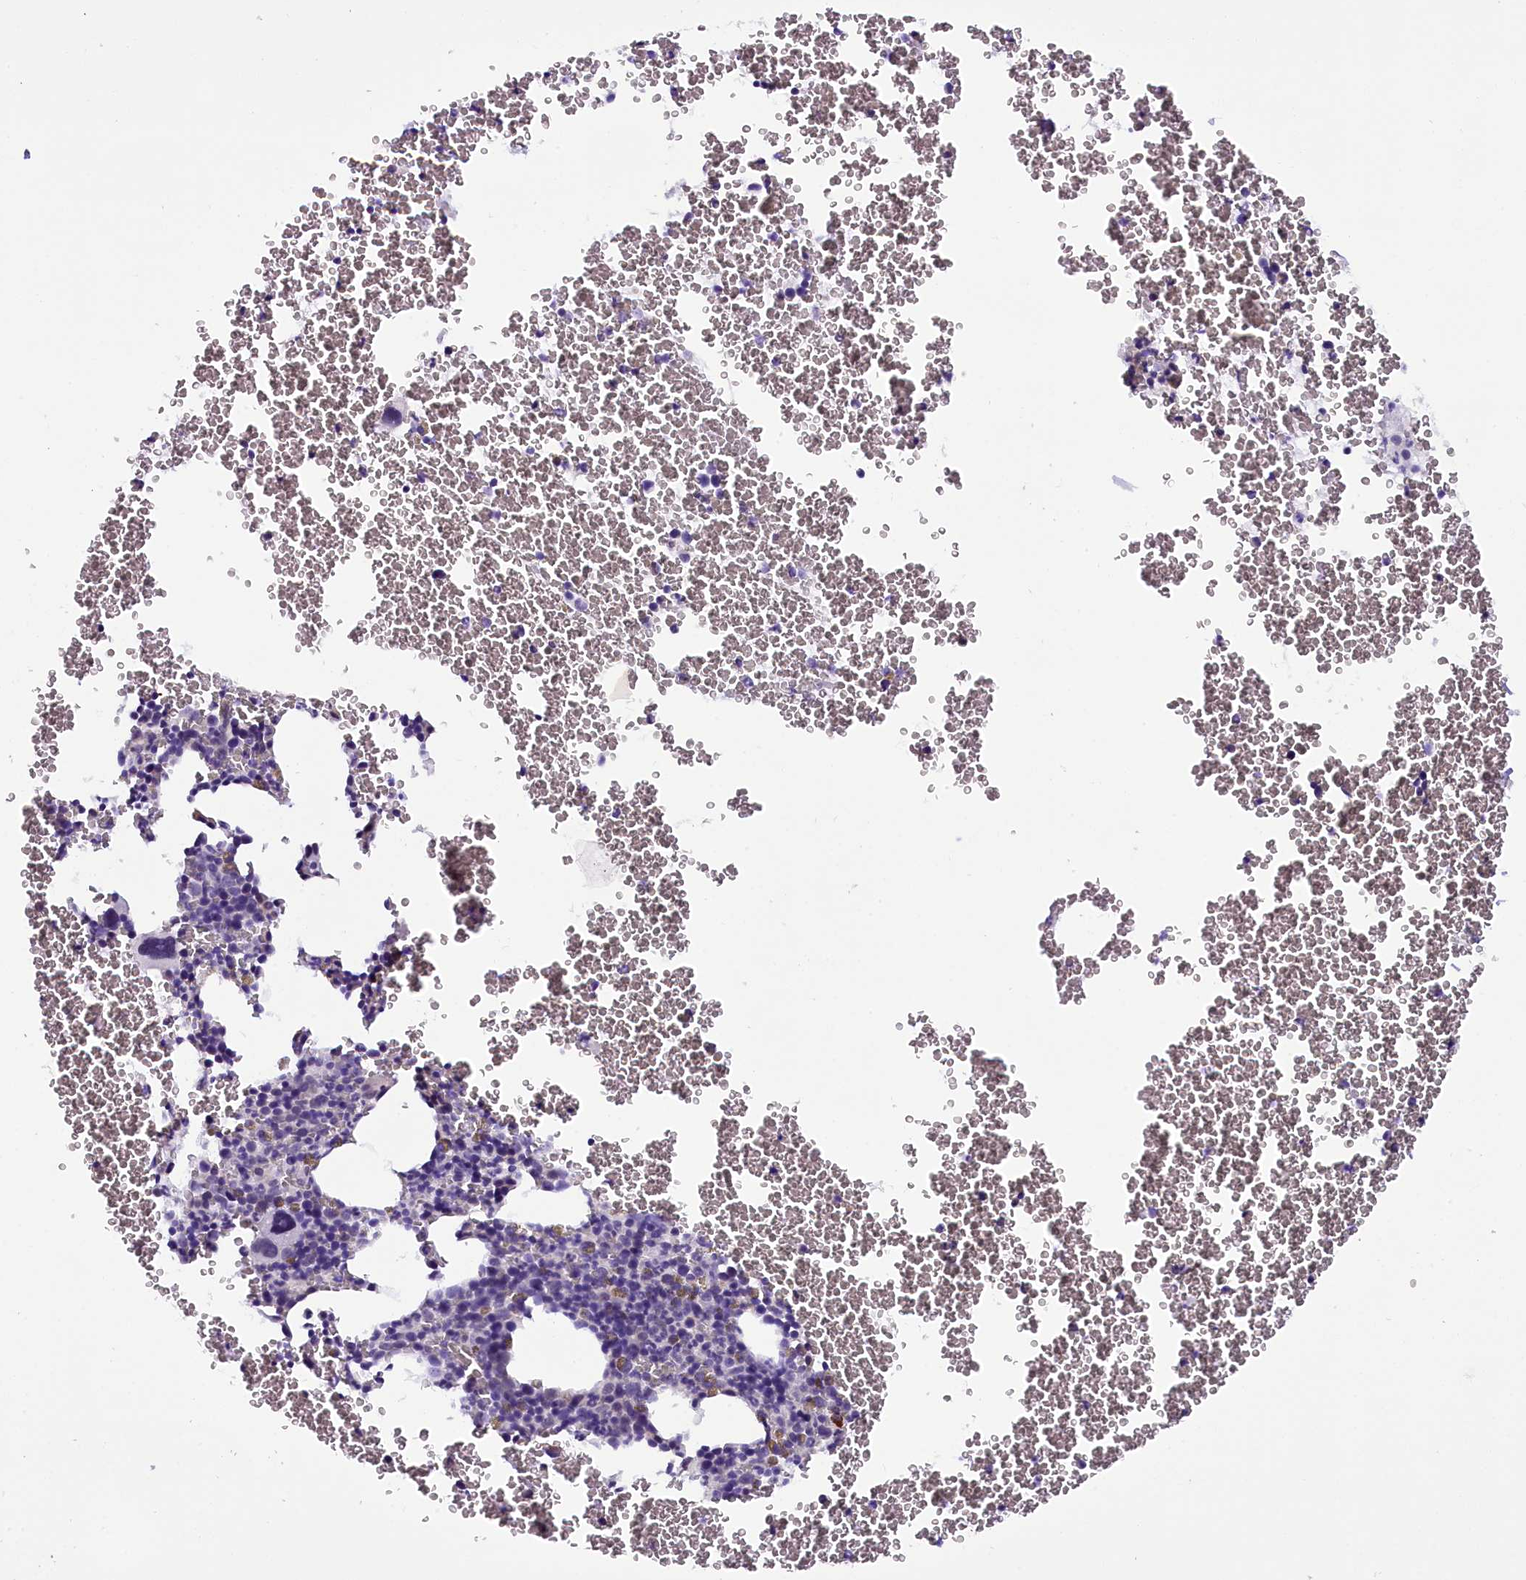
{"staining": {"intensity": "negative", "quantity": "none", "location": "none"}, "tissue": "bone marrow", "cell_type": "Hematopoietic cells", "image_type": "normal", "snomed": [{"axis": "morphology", "description": "Normal tissue, NOS"}, {"axis": "topography", "description": "Bone marrow"}], "caption": "DAB immunohistochemical staining of normal bone marrow reveals no significant positivity in hematopoietic cells.", "gene": "IQCN", "patient": {"sex": "male", "age": 75}}